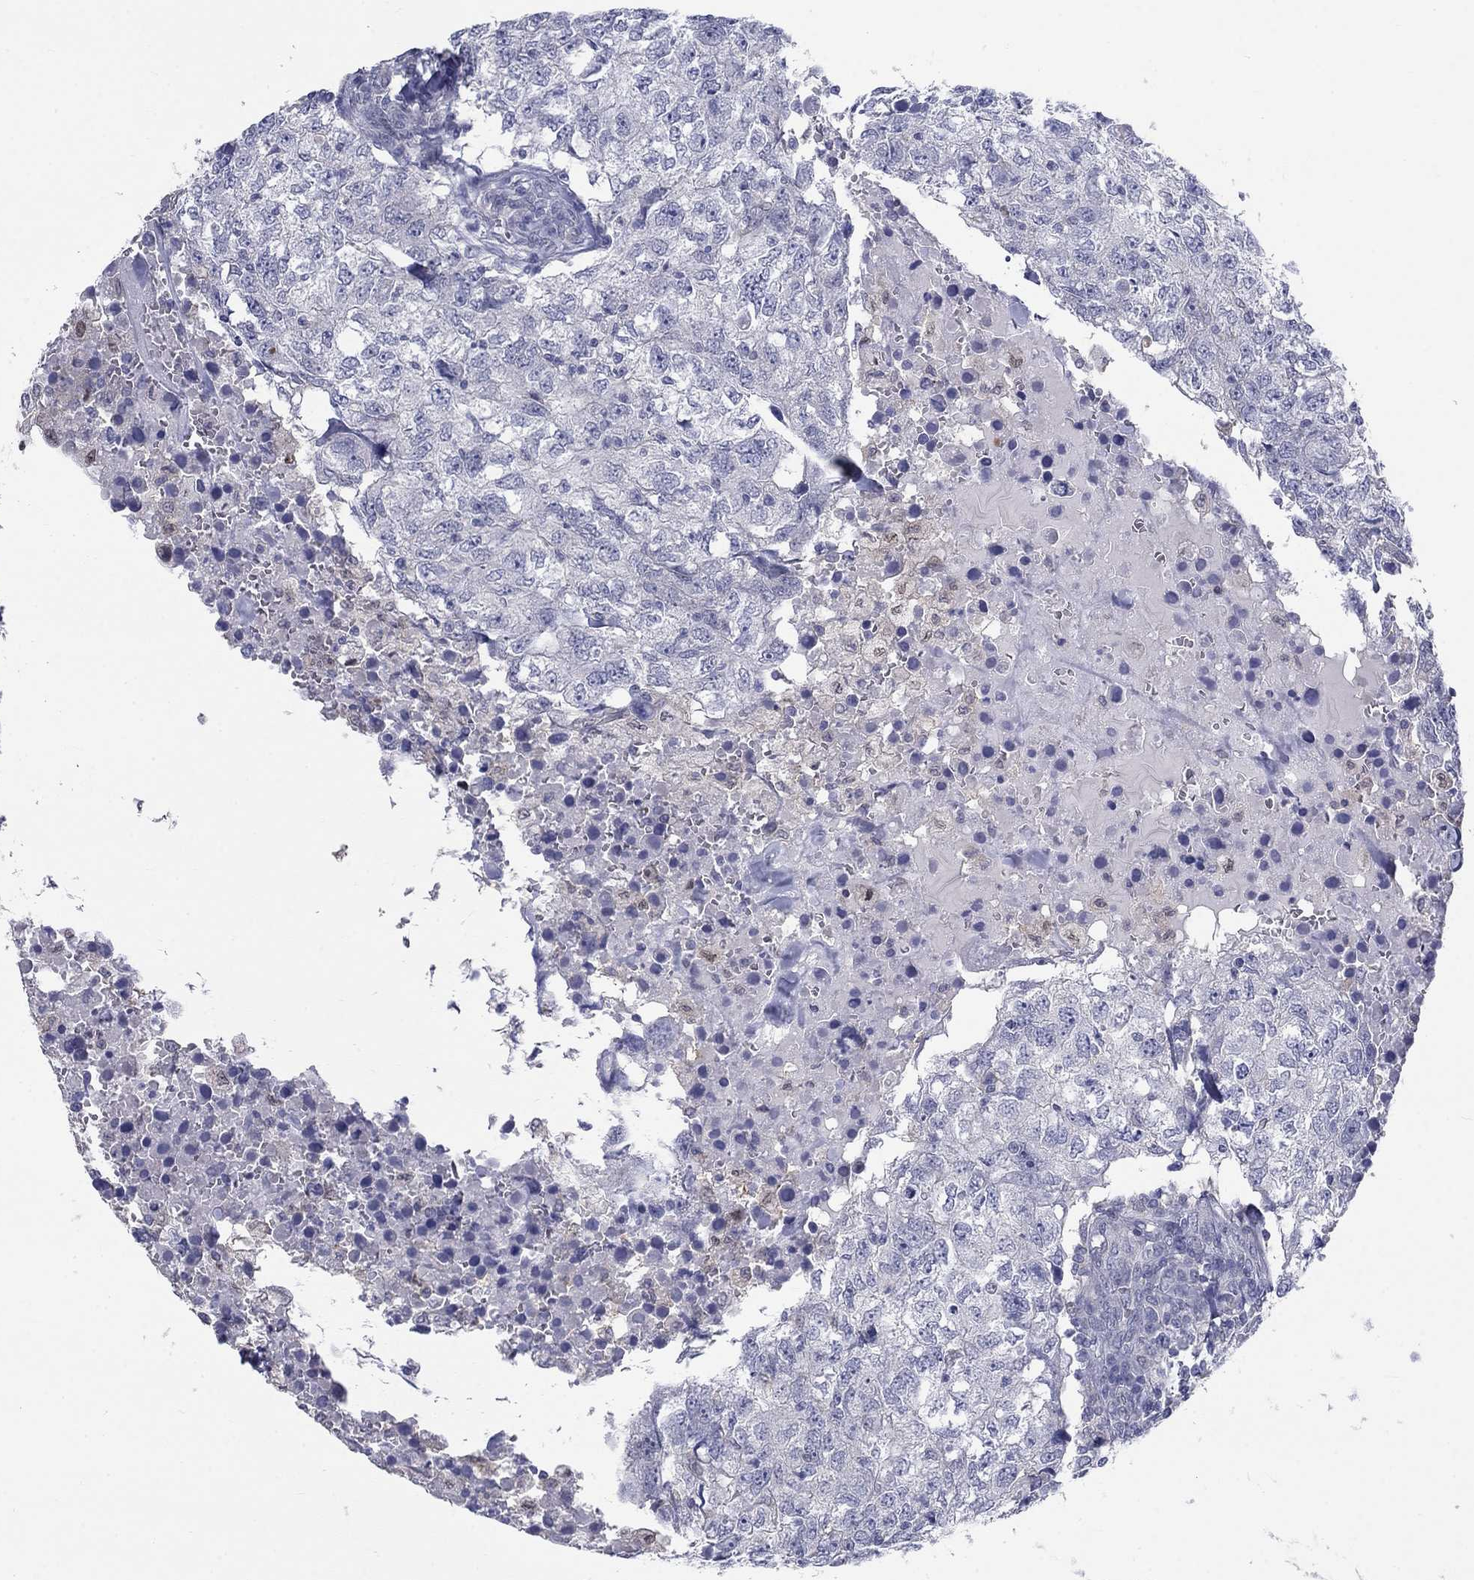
{"staining": {"intensity": "negative", "quantity": "none", "location": "none"}, "tissue": "breast cancer", "cell_type": "Tumor cells", "image_type": "cancer", "snomed": [{"axis": "morphology", "description": "Duct carcinoma"}, {"axis": "topography", "description": "Breast"}], "caption": "This photomicrograph is of infiltrating ductal carcinoma (breast) stained with immunohistochemistry (IHC) to label a protein in brown with the nuclei are counter-stained blue. There is no positivity in tumor cells. The staining was performed using DAB to visualize the protein expression in brown, while the nuclei were stained in blue with hematoxylin (Magnification: 20x).", "gene": "EGFLAM", "patient": {"sex": "female", "age": 30}}